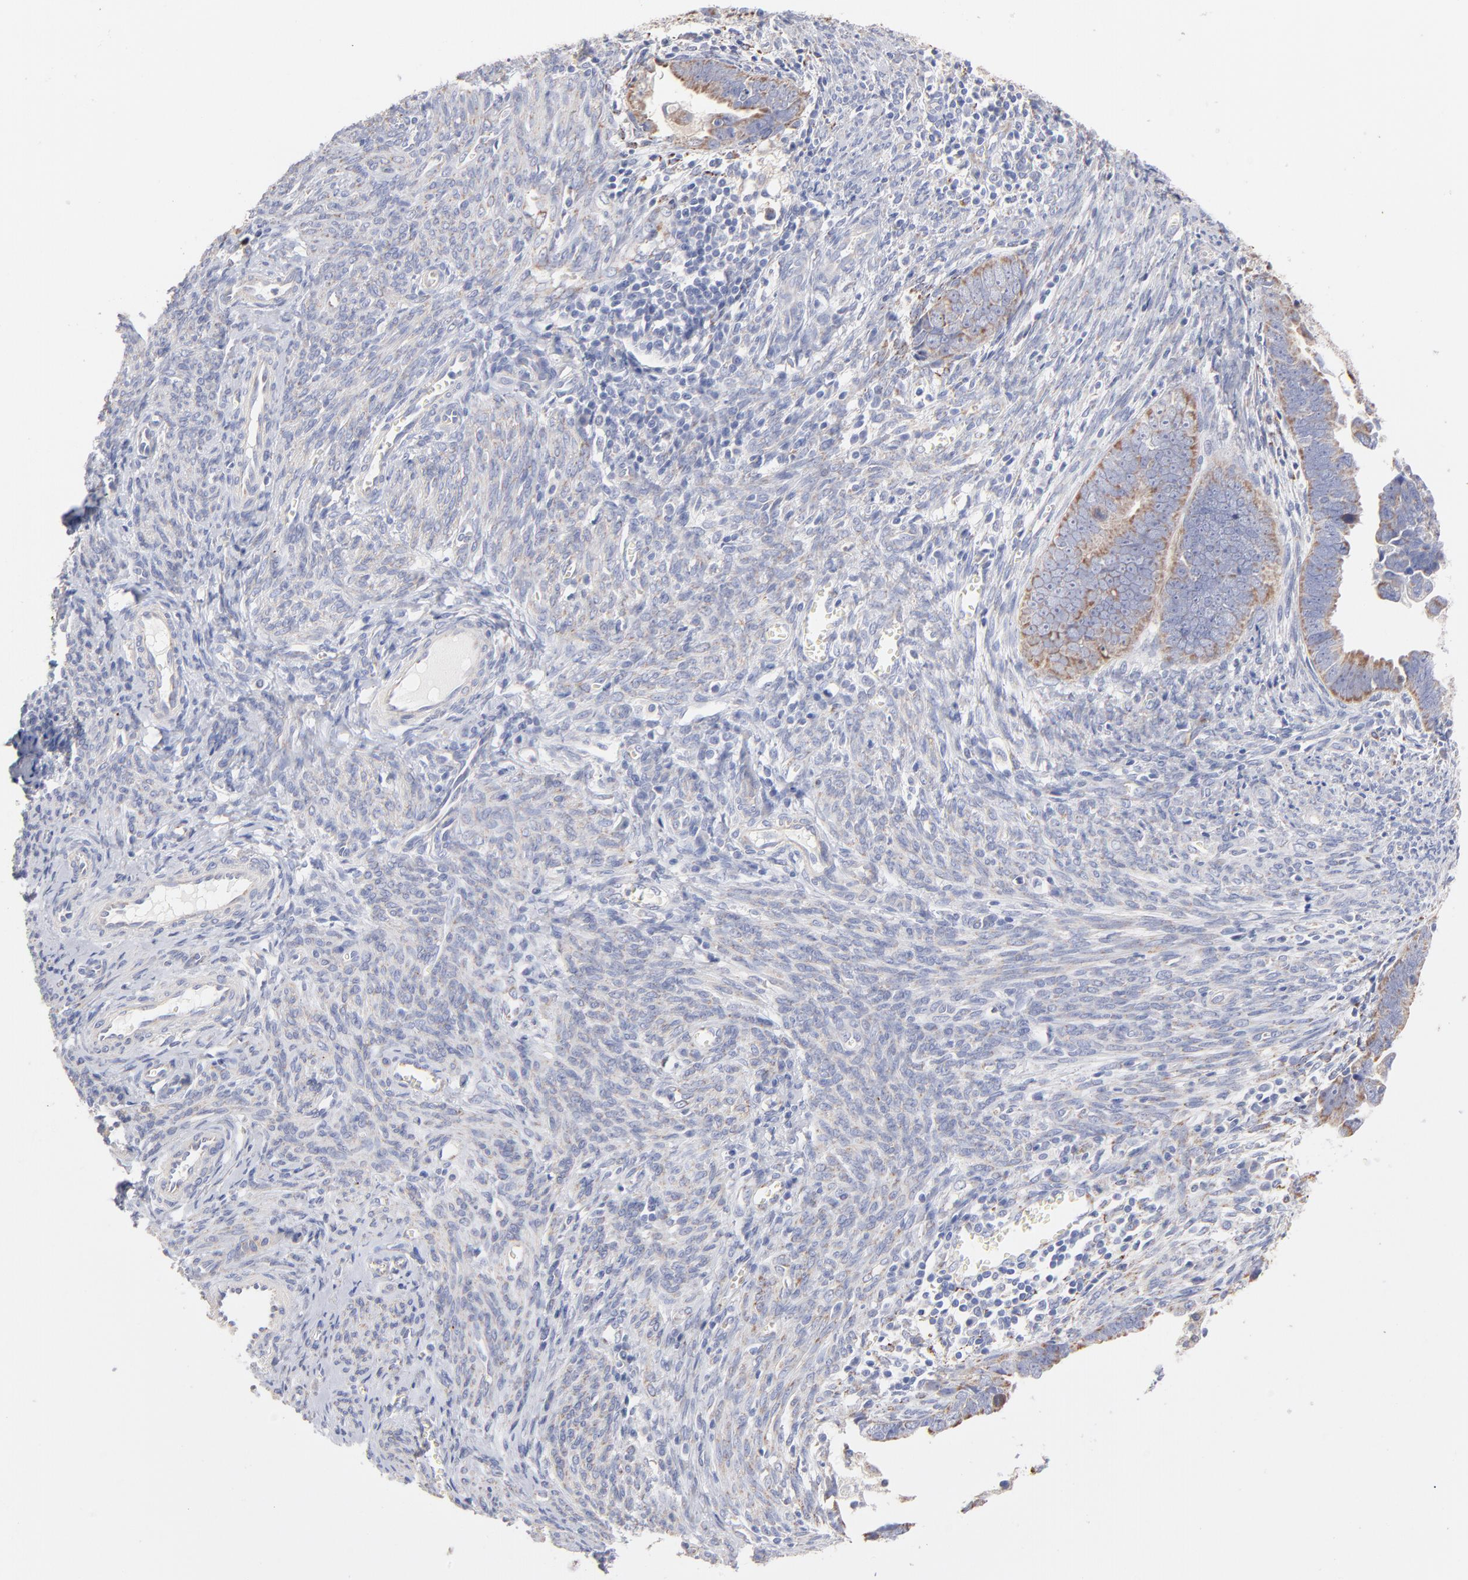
{"staining": {"intensity": "moderate", "quantity": ">75%", "location": "cytoplasmic/membranous"}, "tissue": "endometrial cancer", "cell_type": "Tumor cells", "image_type": "cancer", "snomed": [{"axis": "morphology", "description": "Adenocarcinoma, NOS"}, {"axis": "topography", "description": "Endometrium"}], "caption": "This is a photomicrograph of IHC staining of endometrial cancer (adenocarcinoma), which shows moderate staining in the cytoplasmic/membranous of tumor cells.", "gene": "TST", "patient": {"sex": "female", "age": 75}}